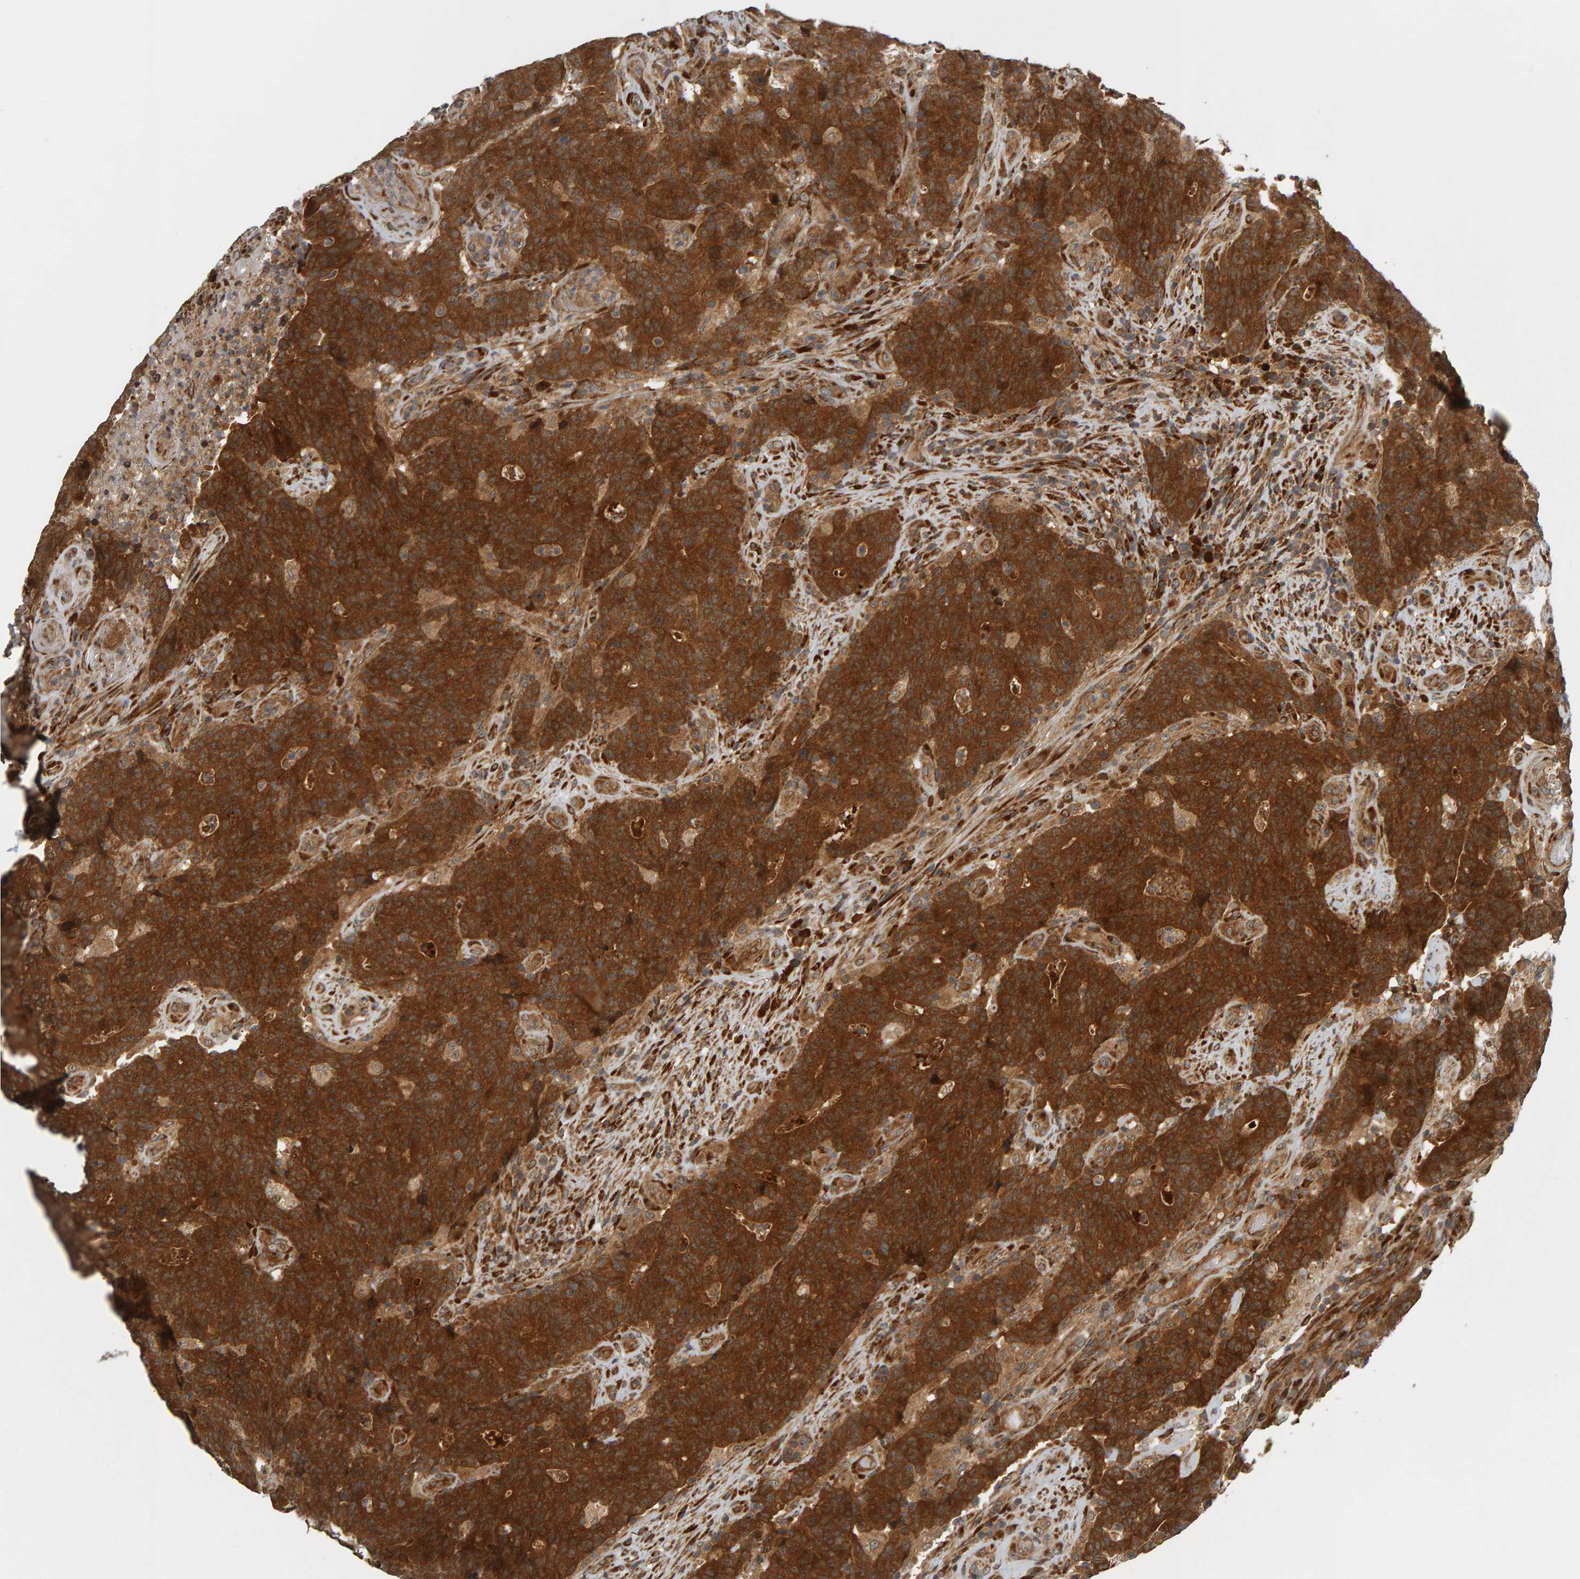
{"staining": {"intensity": "strong", "quantity": ">75%", "location": "cytoplasmic/membranous"}, "tissue": "colorectal cancer", "cell_type": "Tumor cells", "image_type": "cancer", "snomed": [{"axis": "morphology", "description": "Normal tissue, NOS"}, {"axis": "morphology", "description": "Adenocarcinoma, NOS"}, {"axis": "topography", "description": "Colon"}], "caption": "Colorectal adenocarcinoma stained with DAB (3,3'-diaminobenzidine) immunohistochemistry (IHC) displays high levels of strong cytoplasmic/membranous positivity in about >75% of tumor cells.", "gene": "ZFAND1", "patient": {"sex": "female", "age": 75}}